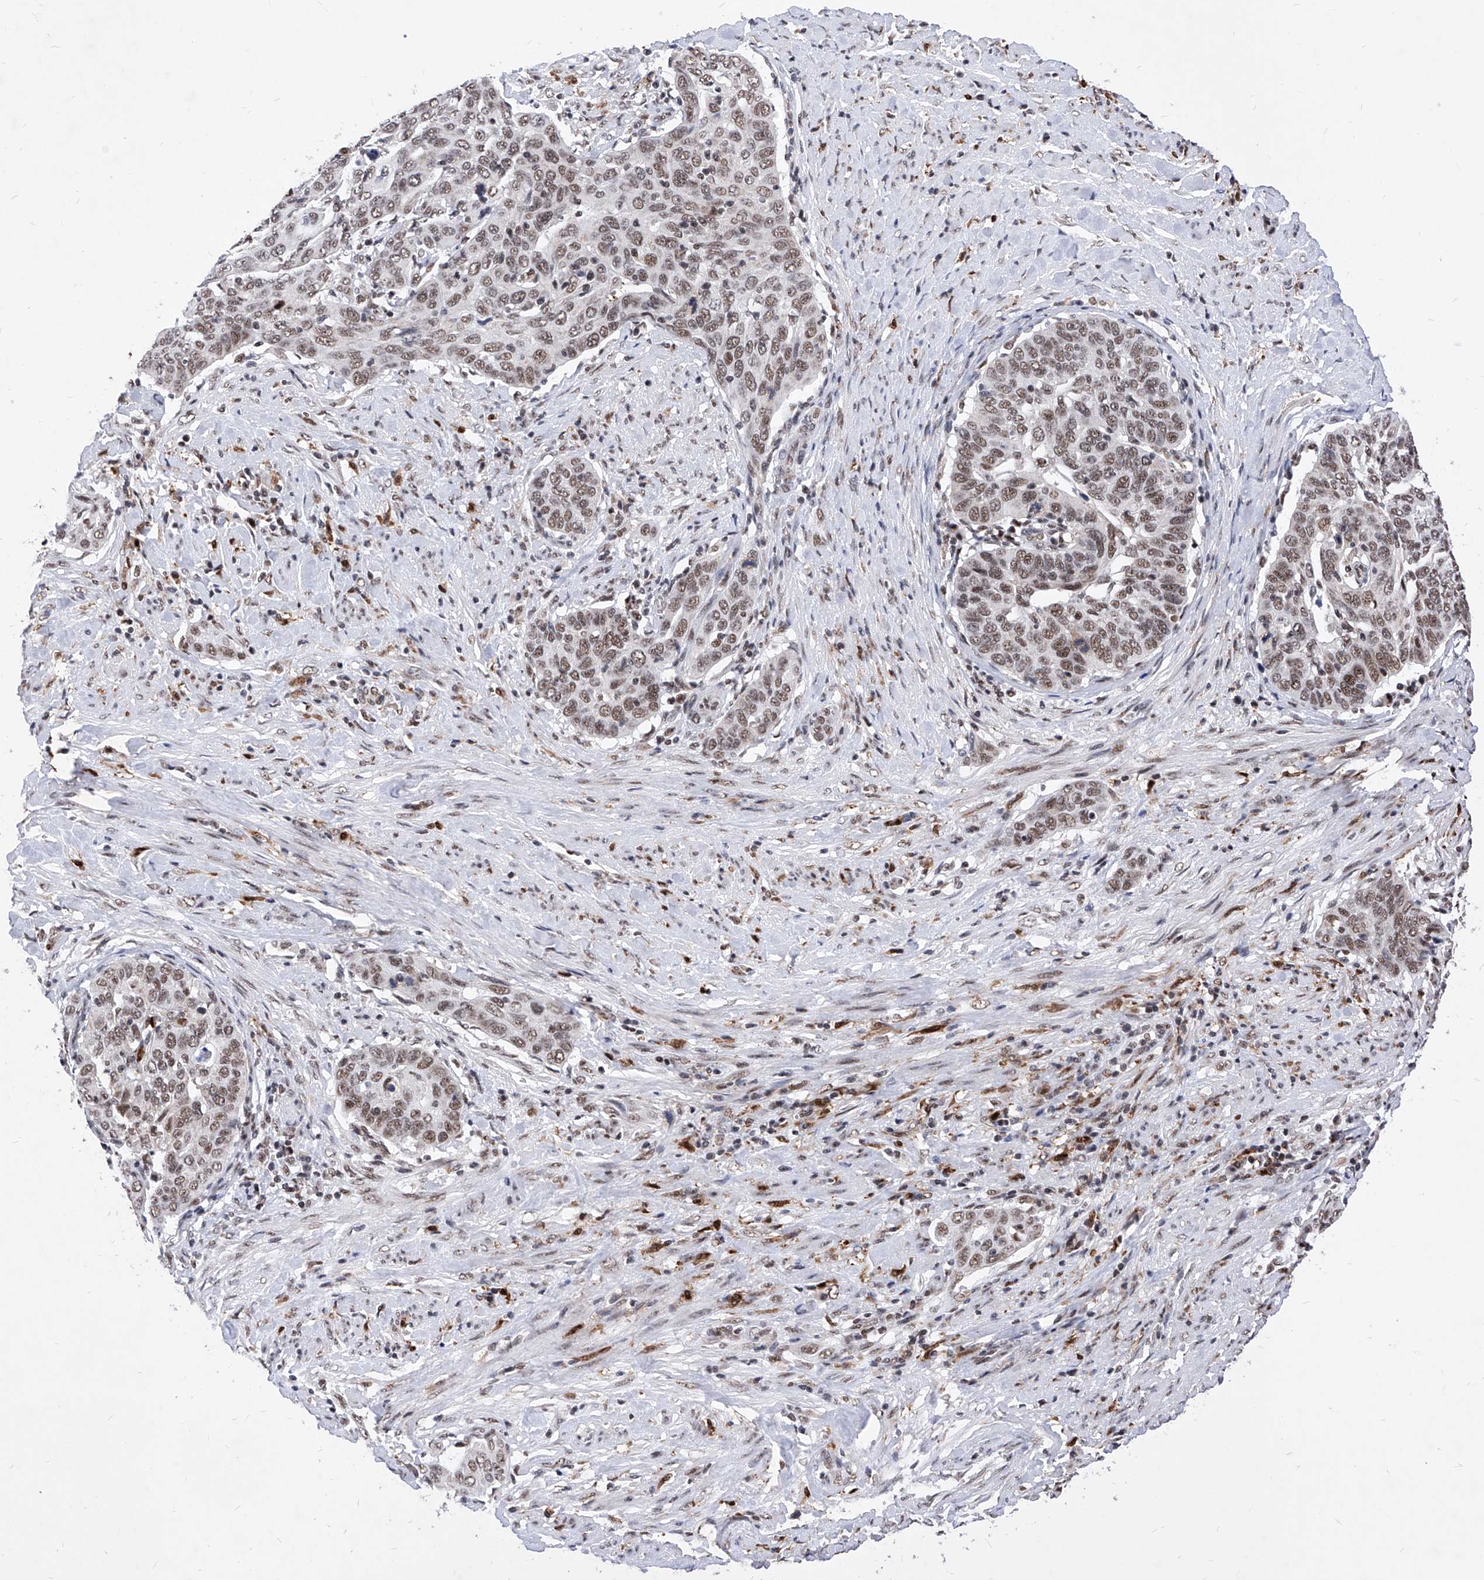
{"staining": {"intensity": "weak", "quantity": ">75%", "location": "nuclear"}, "tissue": "cervical cancer", "cell_type": "Tumor cells", "image_type": "cancer", "snomed": [{"axis": "morphology", "description": "Squamous cell carcinoma, NOS"}, {"axis": "topography", "description": "Cervix"}], "caption": "Cervical cancer (squamous cell carcinoma) stained with a brown dye displays weak nuclear positive expression in about >75% of tumor cells.", "gene": "PHF5A", "patient": {"sex": "female", "age": 60}}